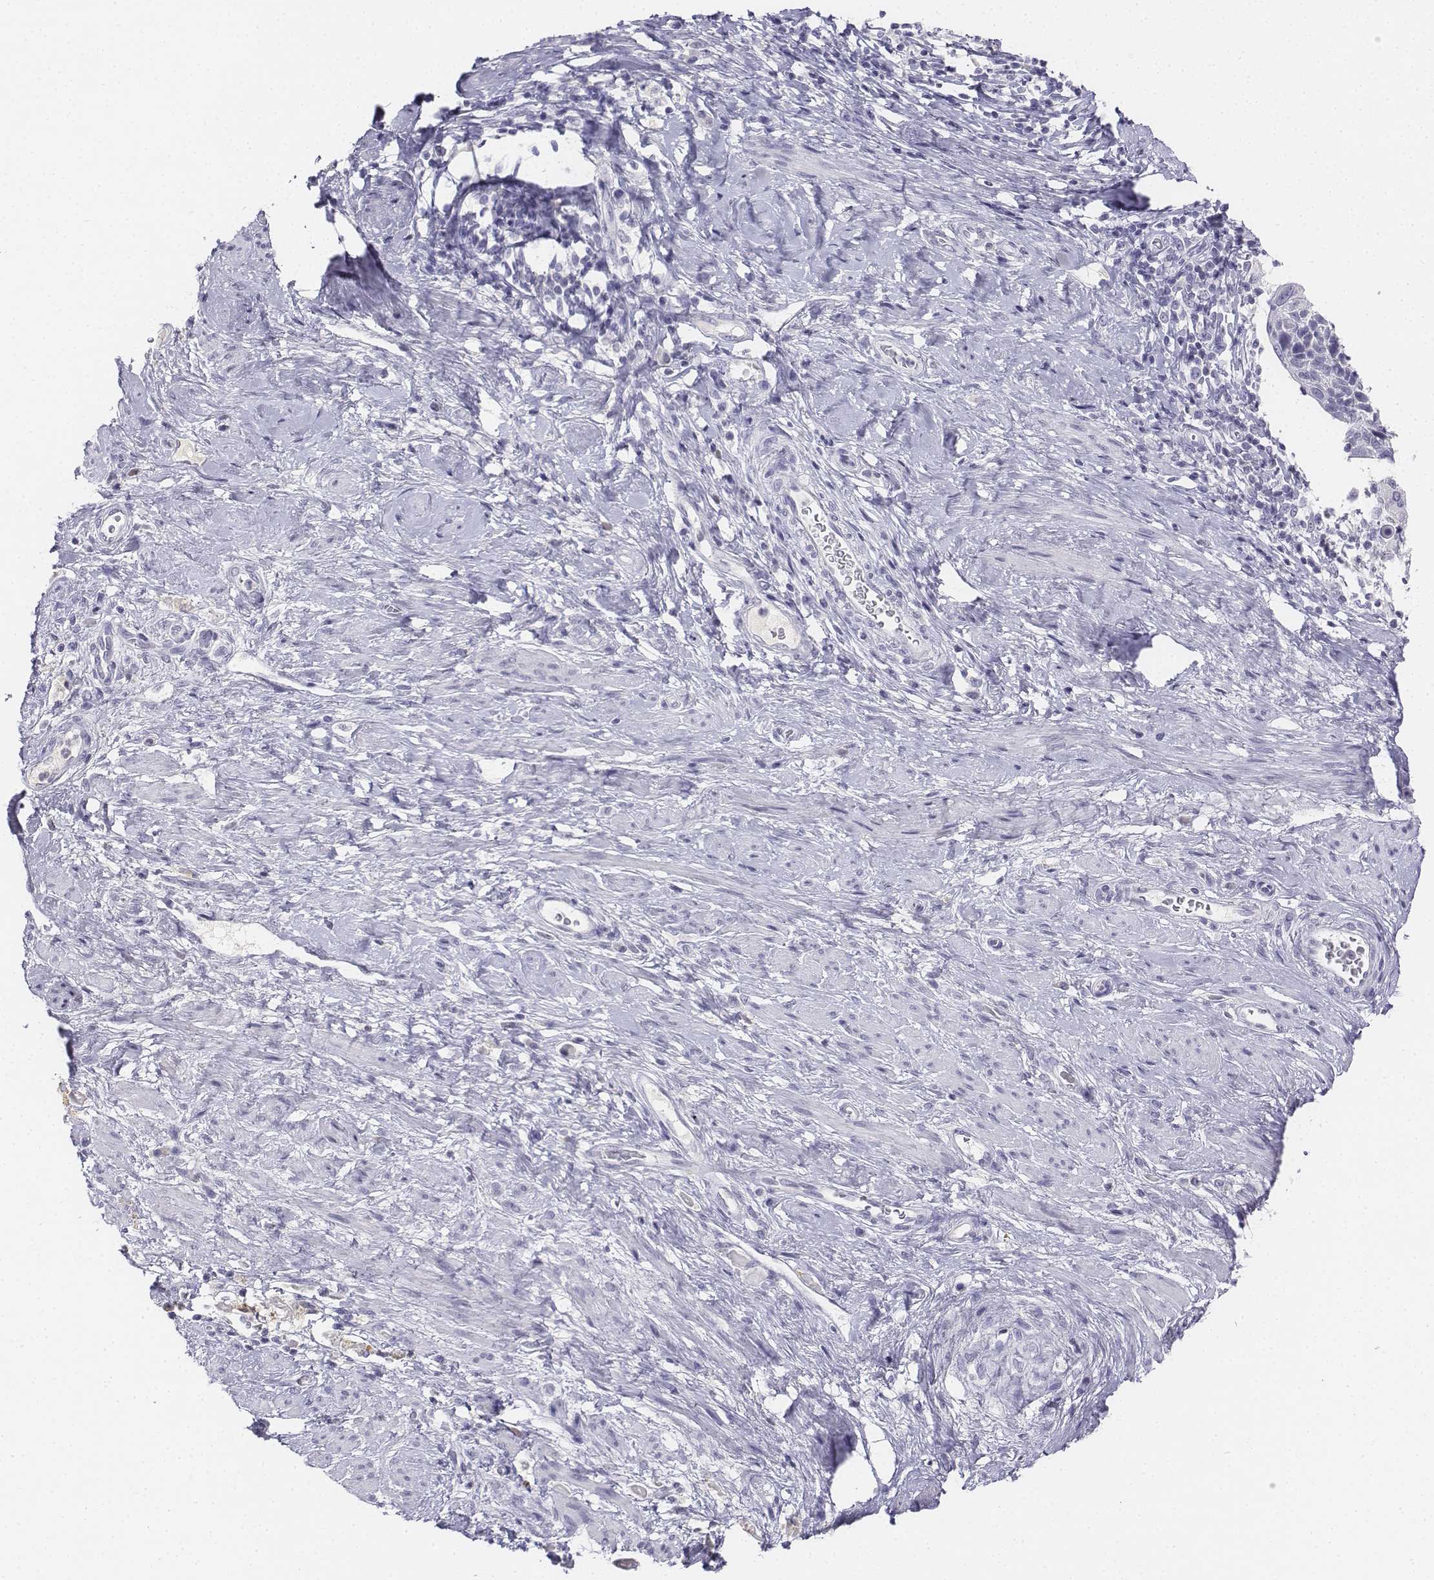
{"staining": {"intensity": "negative", "quantity": "none", "location": "none"}, "tissue": "cervical cancer", "cell_type": "Tumor cells", "image_type": "cancer", "snomed": [{"axis": "morphology", "description": "Squamous cell carcinoma, NOS"}, {"axis": "topography", "description": "Cervix"}], "caption": "Immunohistochemical staining of squamous cell carcinoma (cervical) demonstrates no significant positivity in tumor cells.", "gene": "UCN2", "patient": {"sex": "female", "age": 61}}